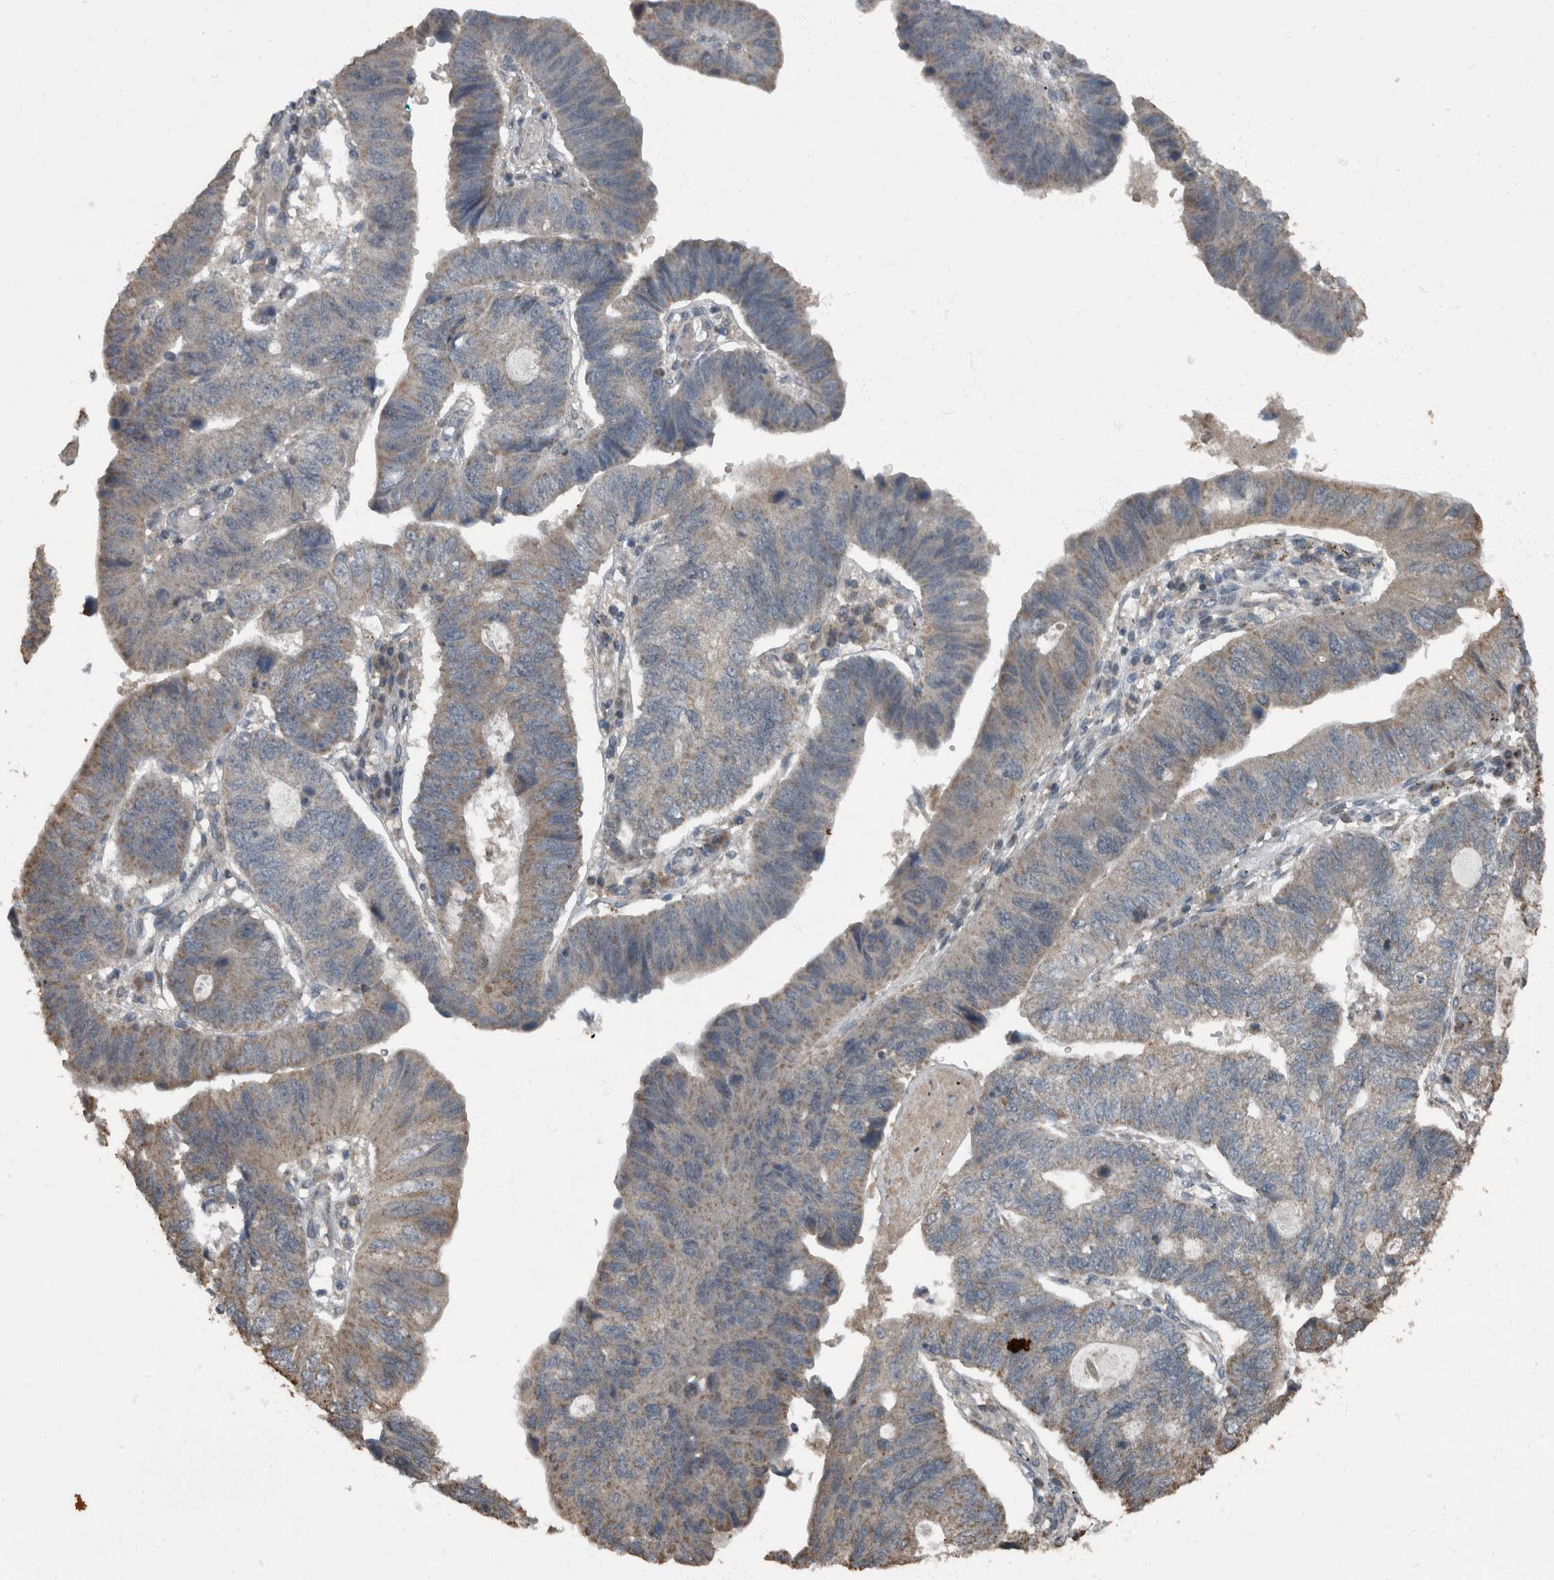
{"staining": {"intensity": "weak", "quantity": "25%-75%", "location": "cytoplasmic/membranous"}, "tissue": "stomach cancer", "cell_type": "Tumor cells", "image_type": "cancer", "snomed": [{"axis": "morphology", "description": "Adenocarcinoma, NOS"}, {"axis": "topography", "description": "Stomach"}], "caption": "Protein expression analysis of stomach adenocarcinoma shows weak cytoplasmic/membranous positivity in about 25%-75% of tumor cells.", "gene": "RABGGTB", "patient": {"sex": "male", "age": 59}}